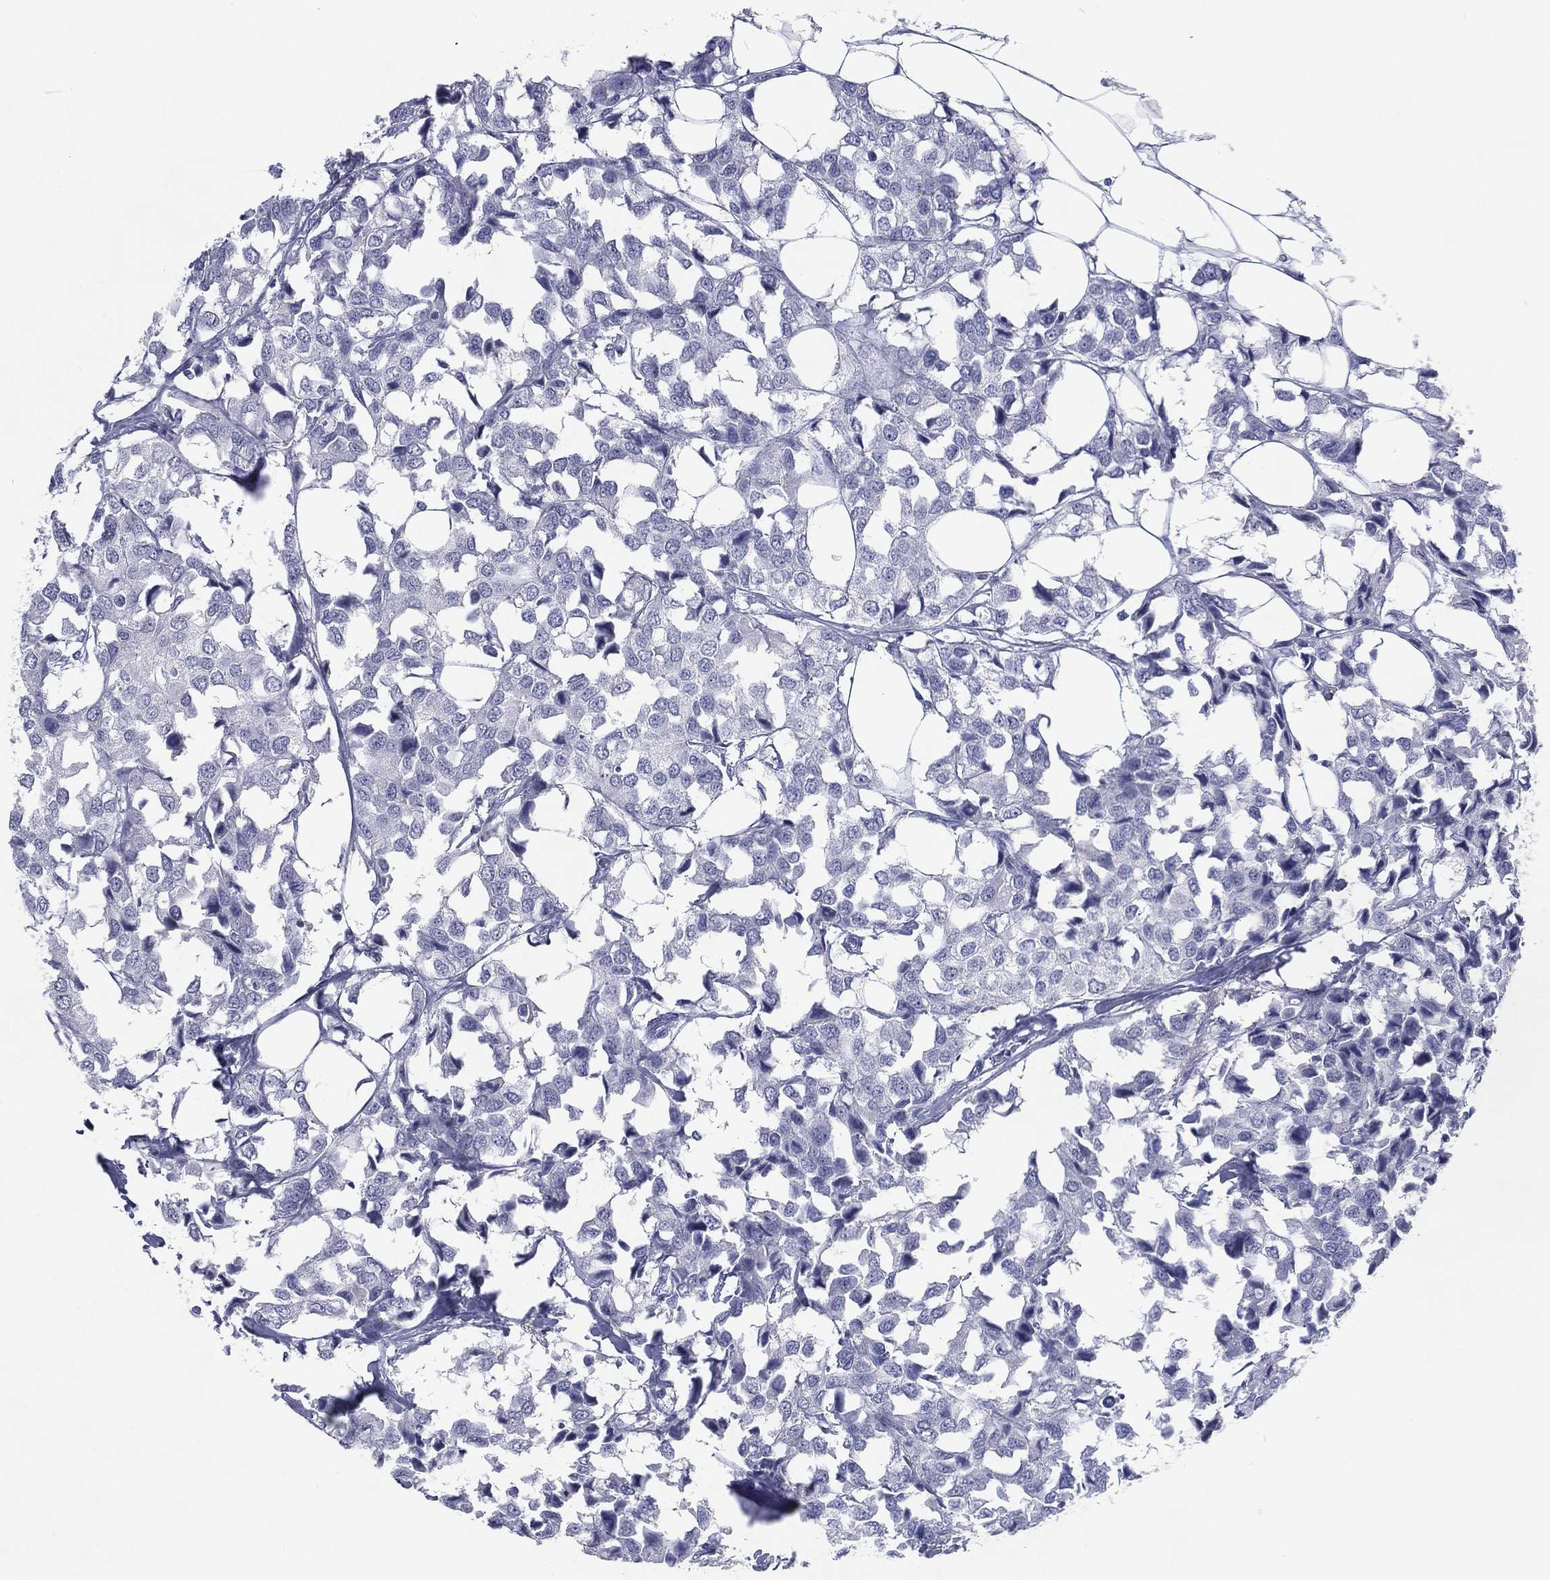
{"staining": {"intensity": "negative", "quantity": "none", "location": "none"}, "tissue": "breast cancer", "cell_type": "Tumor cells", "image_type": "cancer", "snomed": [{"axis": "morphology", "description": "Duct carcinoma"}, {"axis": "topography", "description": "Breast"}], "caption": "Immunohistochemistry of intraductal carcinoma (breast) reveals no expression in tumor cells. The staining was performed using DAB to visualize the protein expression in brown, while the nuclei were stained in blue with hematoxylin (Magnification: 20x).", "gene": "KRT35", "patient": {"sex": "female", "age": 80}}